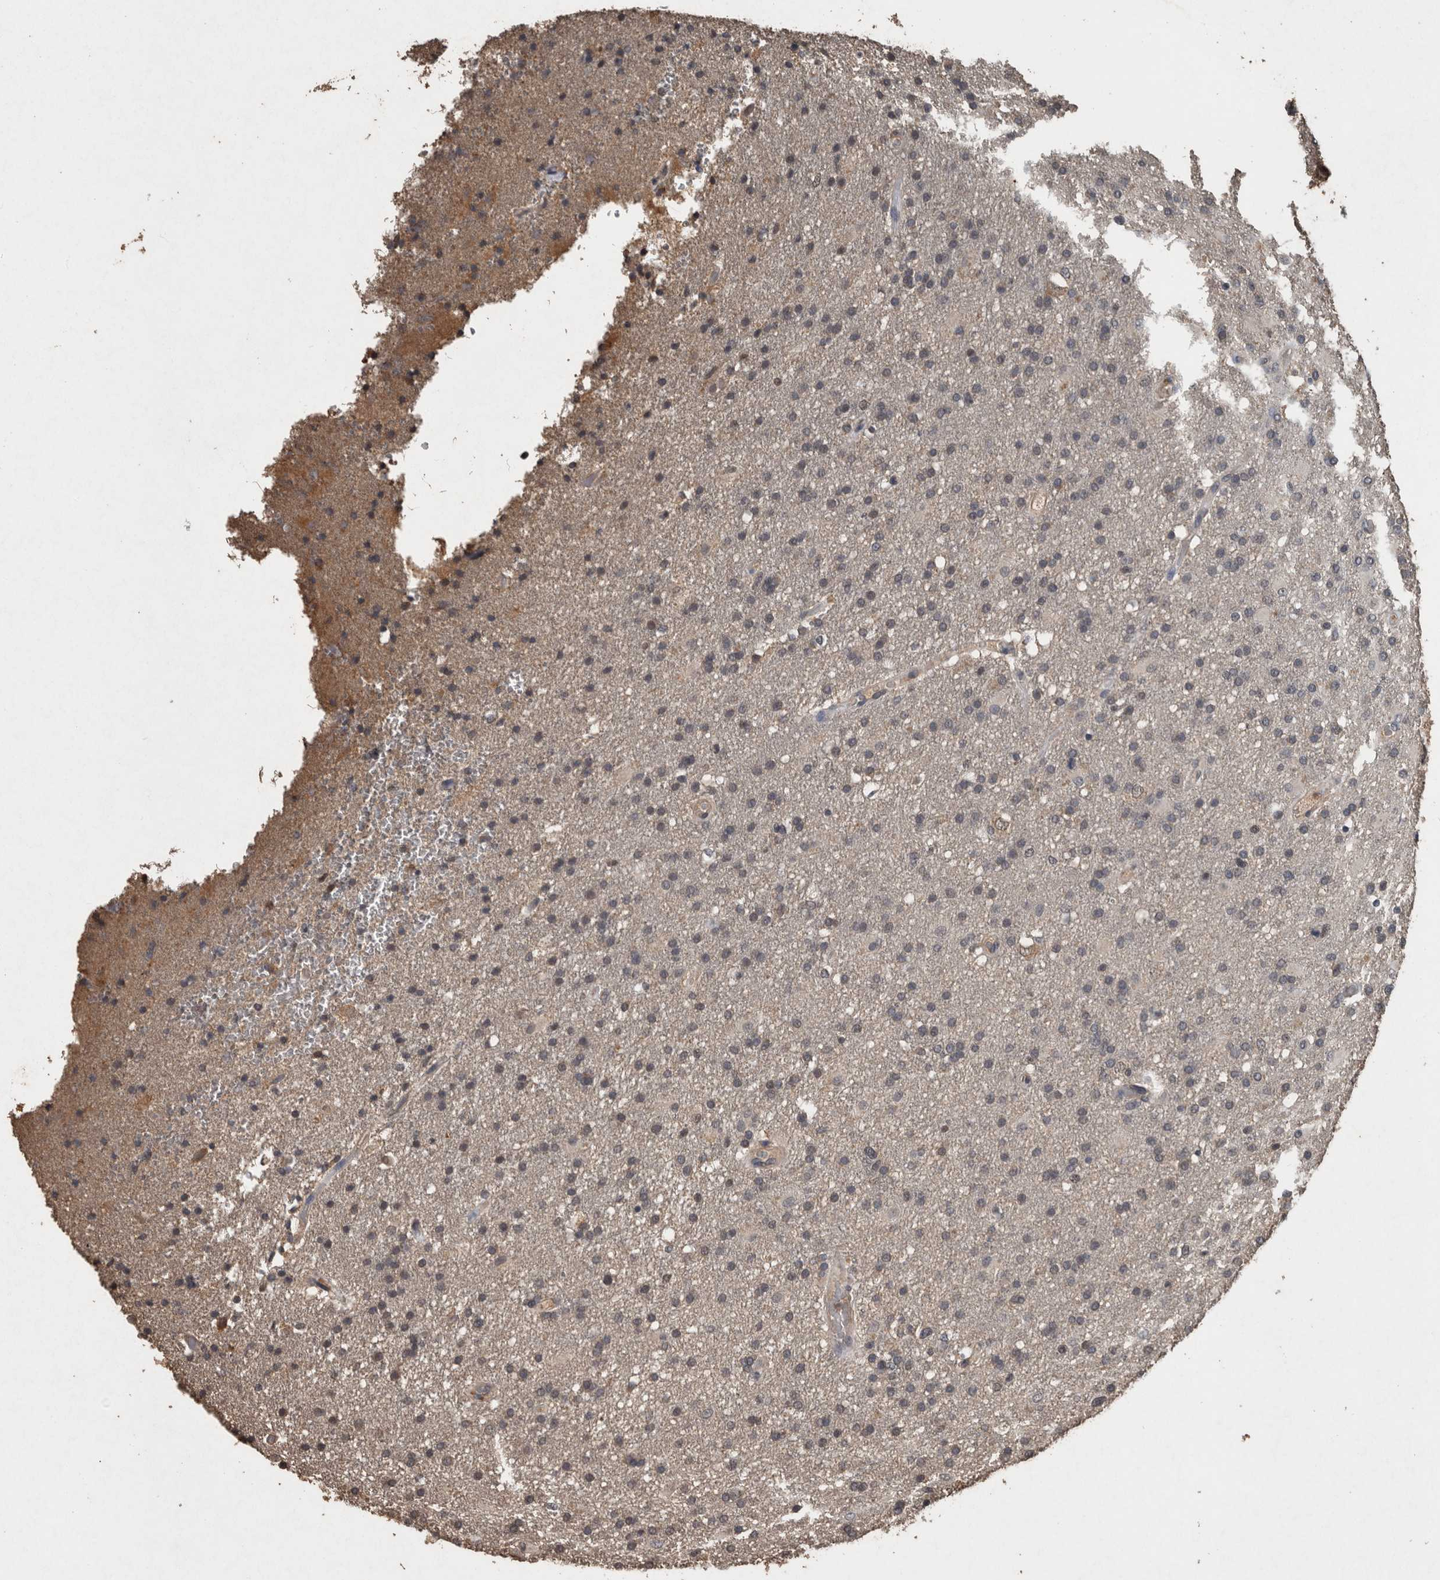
{"staining": {"intensity": "negative", "quantity": "none", "location": "none"}, "tissue": "glioma", "cell_type": "Tumor cells", "image_type": "cancer", "snomed": [{"axis": "morphology", "description": "Glioma, malignant, High grade"}, {"axis": "topography", "description": "Brain"}], "caption": "The photomicrograph displays no significant positivity in tumor cells of malignant glioma (high-grade).", "gene": "FGFRL1", "patient": {"sex": "male", "age": 72}}